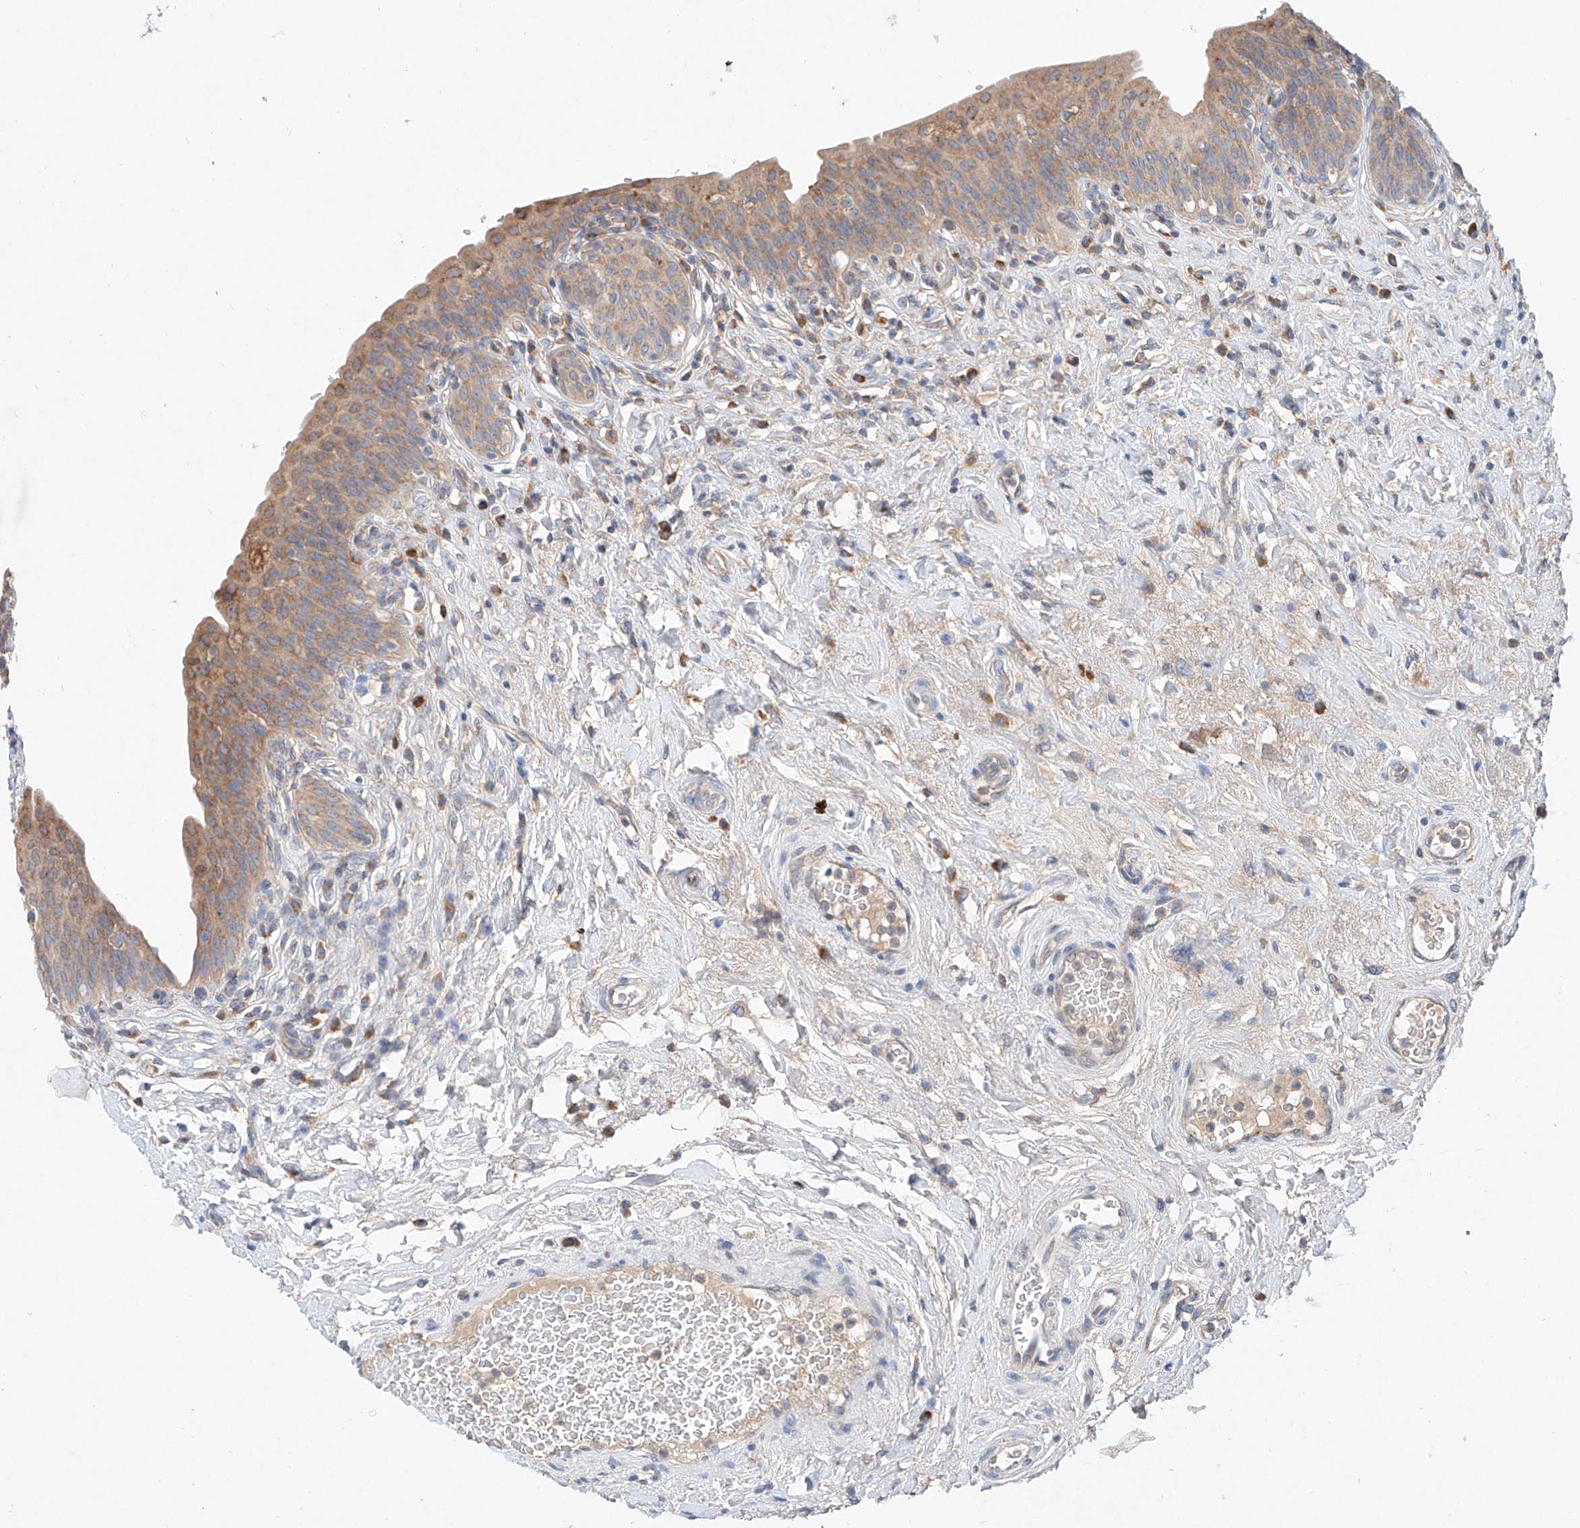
{"staining": {"intensity": "moderate", "quantity": ">75%", "location": "cytoplasmic/membranous"}, "tissue": "urinary bladder", "cell_type": "Urothelial cells", "image_type": "normal", "snomed": [{"axis": "morphology", "description": "Normal tissue, NOS"}, {"axis": "topography", "description": "Urinary bladder"}], "caption": "A brown stain highlights moderate cytoplasmic/membranous staining of a protein in urothelial cells of benign urinary bladder. Using DAB (3,3'-diaminobenzidine) (brown) and hematoxylin (blue) stains, captured at high magnification using brightfield microscopy.", "gene": "FASTK", "patient": {"sex": "male", "age": 83}}